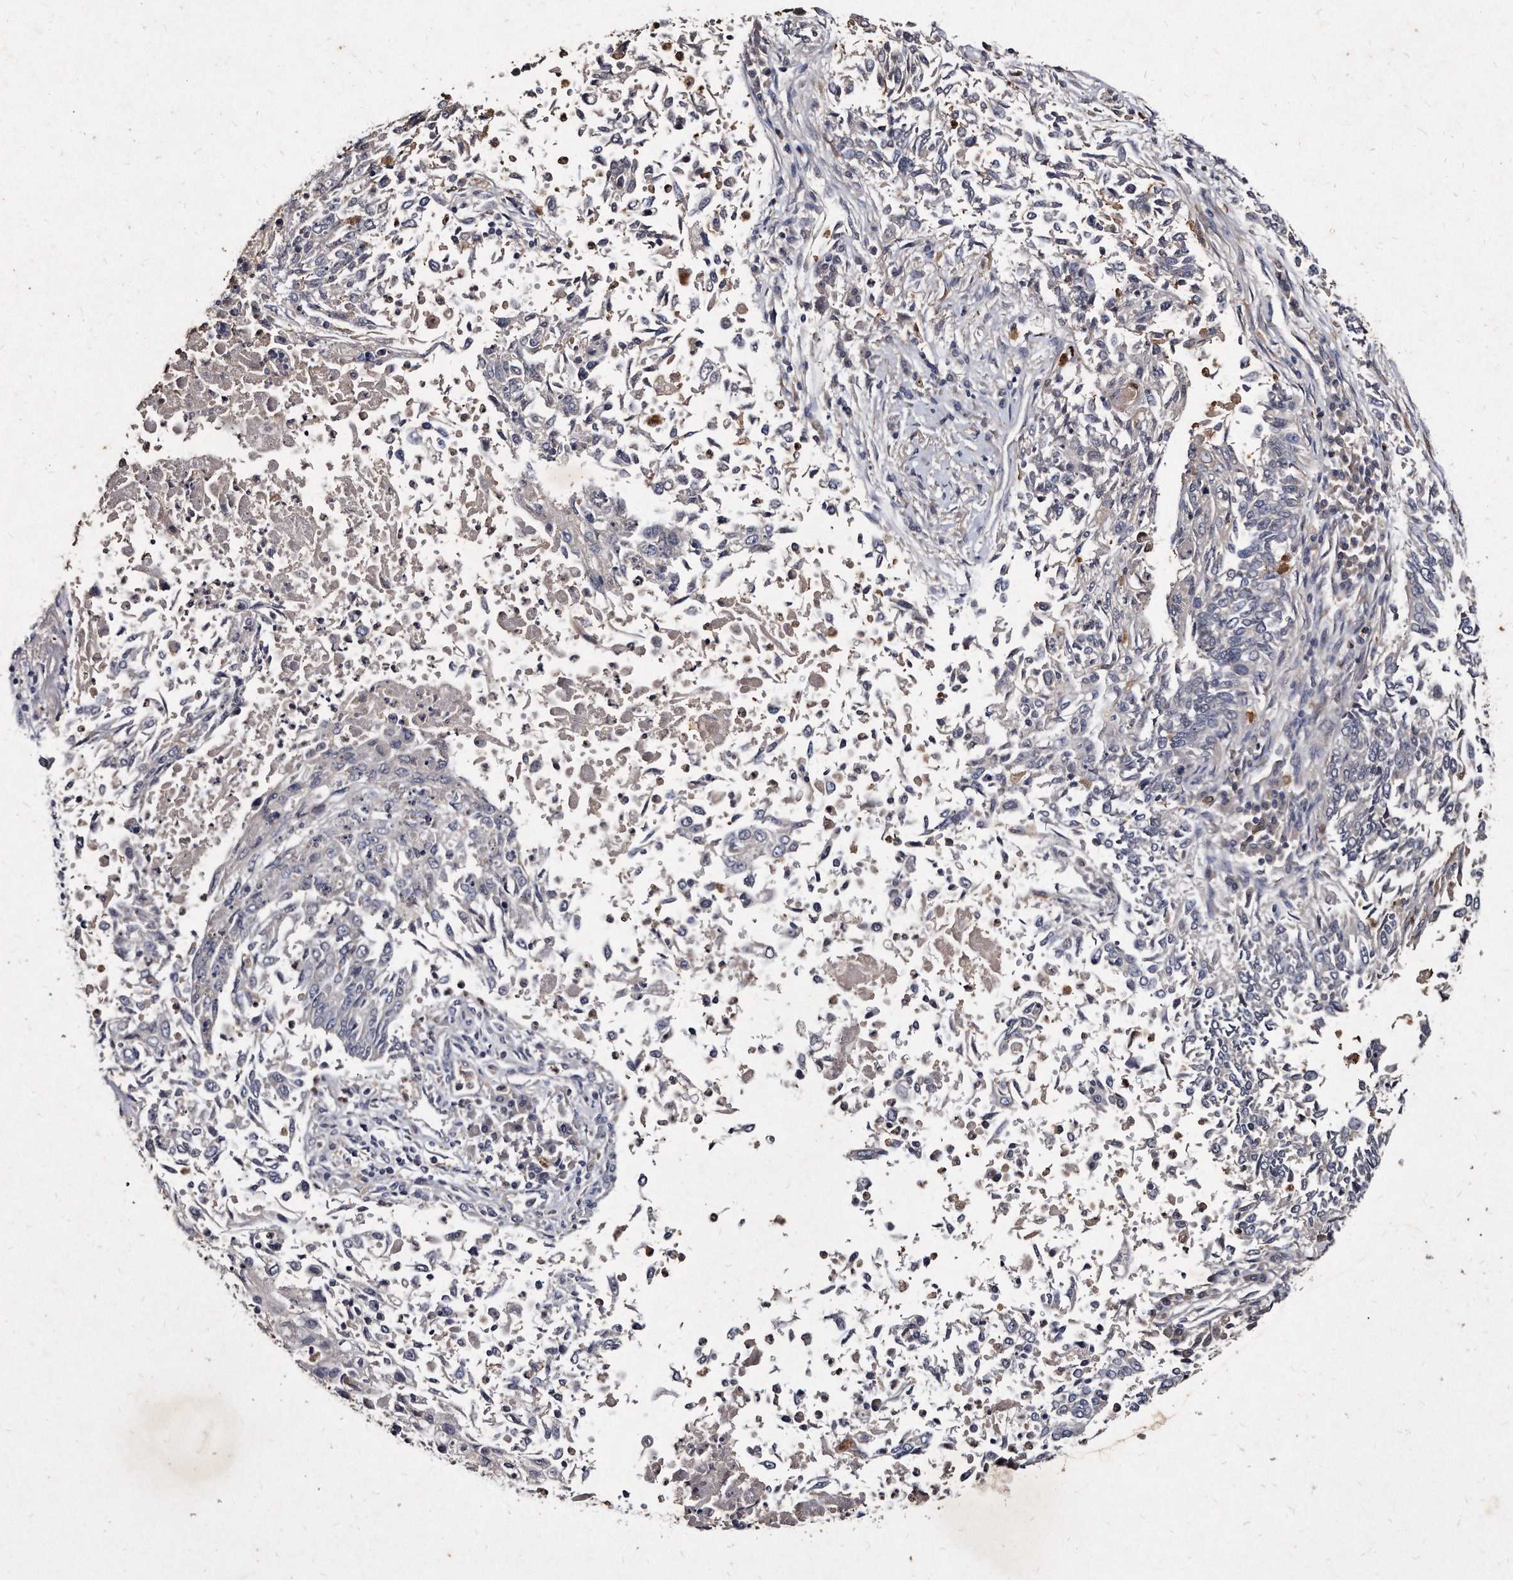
{"staining": {"intensity": "negative", "quantity": "none", "location": "none"}, "tissue": "lung cancer", "cell_type": "Tumor cells", "image_type": "cancer", "snomed": [{"axis": "morphology", "description": "Normal tissue, NOS"}, {"axis": "morphology", "description": "Squamous cell carcinoma, NOS"}, {"axis": "topography", "description": "Cartilage tissue"}, {"axis": "topography", "description": "Bronchus"}, {"axis": "topography", "description": "Lung"}, {"axis": "topography", "description": "Peripheral nerve tissue"}], "caption": "IHC of human lung cancer demonstrates no expression in tumor cells. Brightfield microscopy of immunohistochemistry stained with DAB (3,3'-diaminobenzidine) (brown) and hematoxylin (blue), captured at high magnification.", "gene": "KLHDC3", "patient": {"sex": "female", "age": 49}}